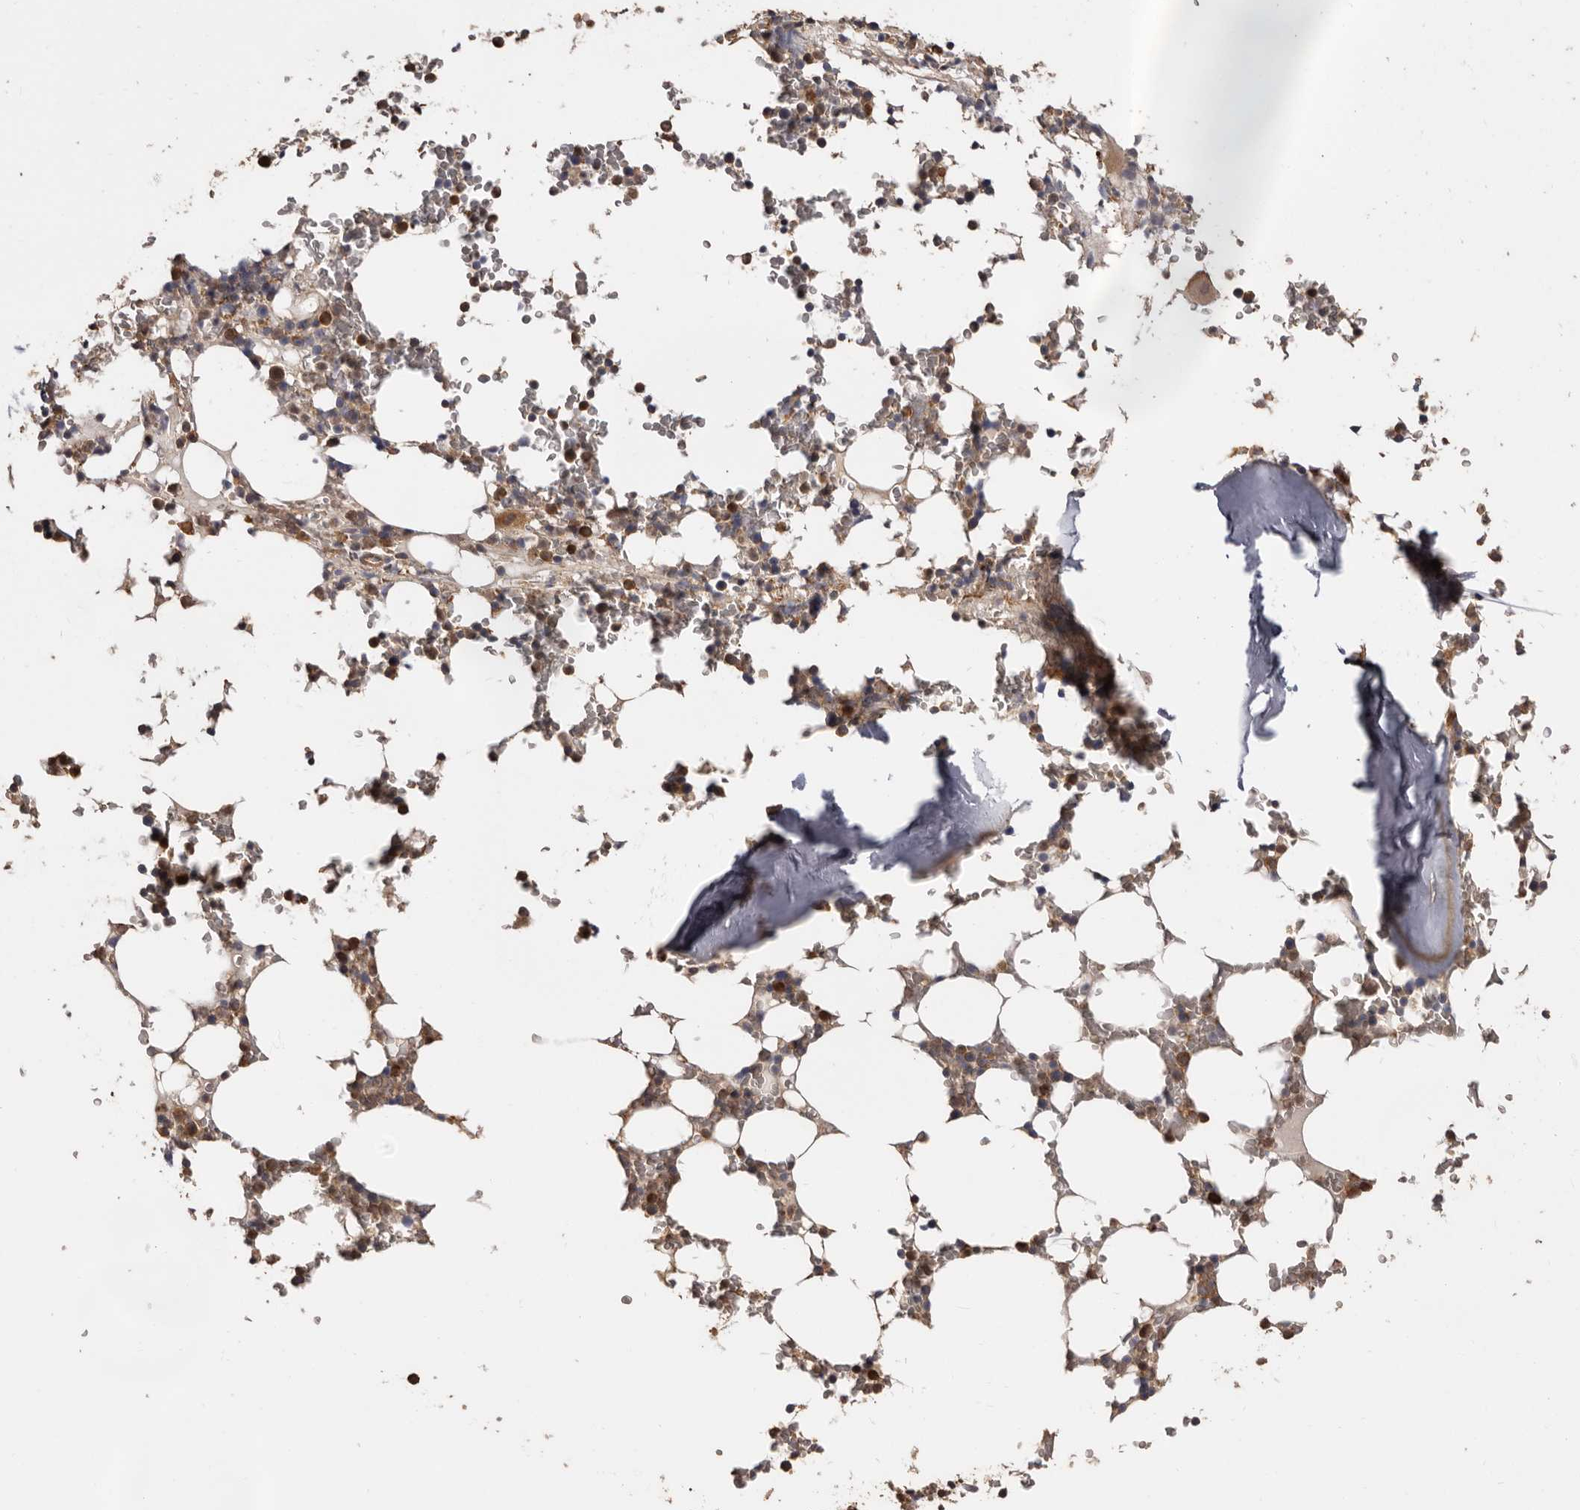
{"staining": {"intensity": "moderate", "quantity": "25%-75%", "location": "cytoplasmic/membranous"}, "tissue": "bone marrow", "cell_type": "Hematopoietic cells", "image_type": "normal", "snomed": [{"axis": "morphology", "description": "Normal tissue, NOS"}, {"axis": "topography", "description": "Bone marrow"}], "caption": "Hematopoietic cells show medium levels of moderate cytoplasmic/membranous expression in about 25%-75% of cells in normal bone marrow. (DAB (3,3'-diaminobenzidine) IHC with brightfield microscopy, high magnification).", "gene": "COQ8B", "patient": {"sex": "male", "age": 58}}